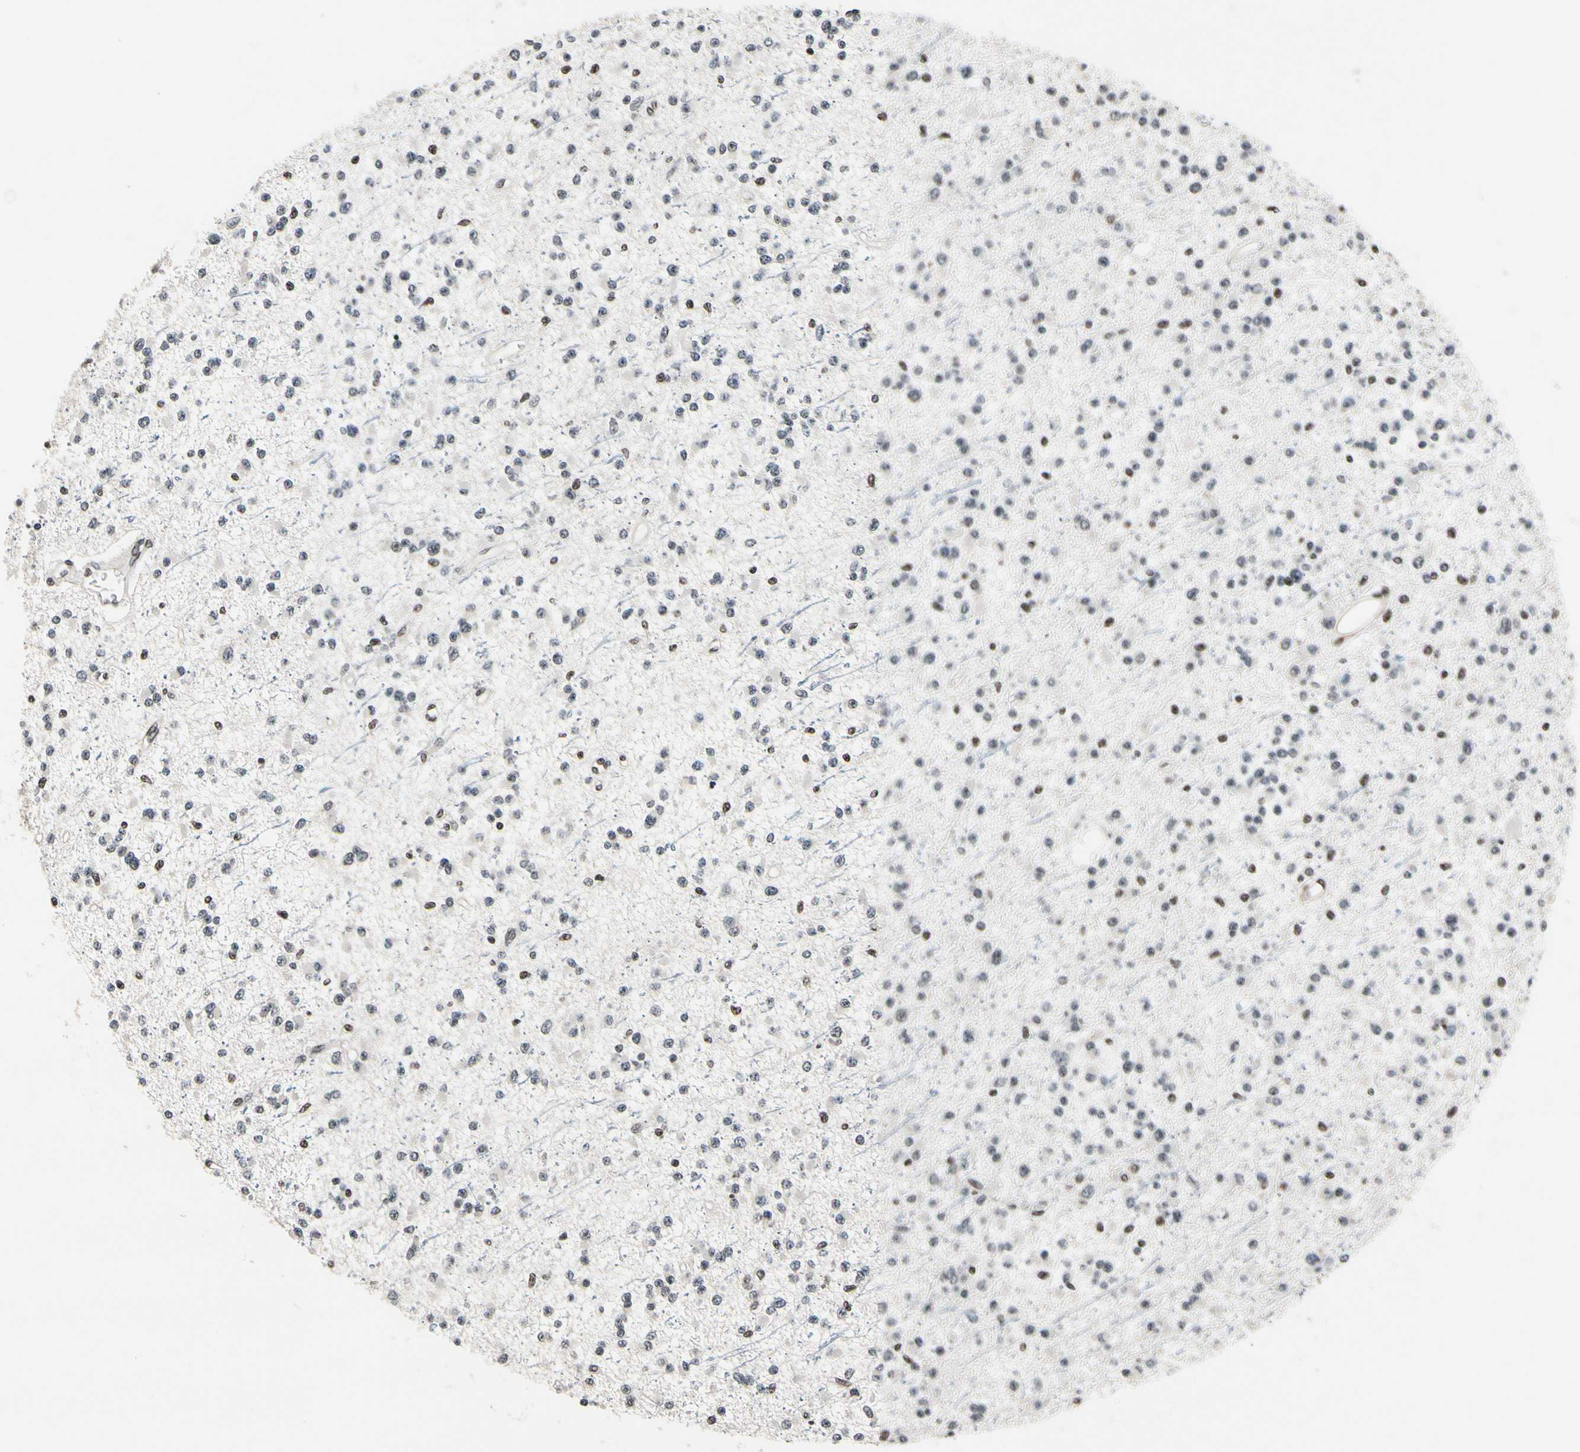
{"staining": {"intensity": "moderate", "quantity": "<25%", "location": "nuclear"}, "tissue": "glioma", "cell_type": "Tumor cells", "image_type": "cancer", "snomed": [{"axis": "morphology", "description": "Glioma, malignant, Low grade"}, {"axis": "topography", "description": "Brain"}], "caption": "The histopathology image demonstrates immunohistochemical staining of malignant low-grade glioma. There is moderate nuclear expression is seen in about <25% of tumor cells.", "gene": "RECQL", "patient": {"sex": "female", "age": 22}}